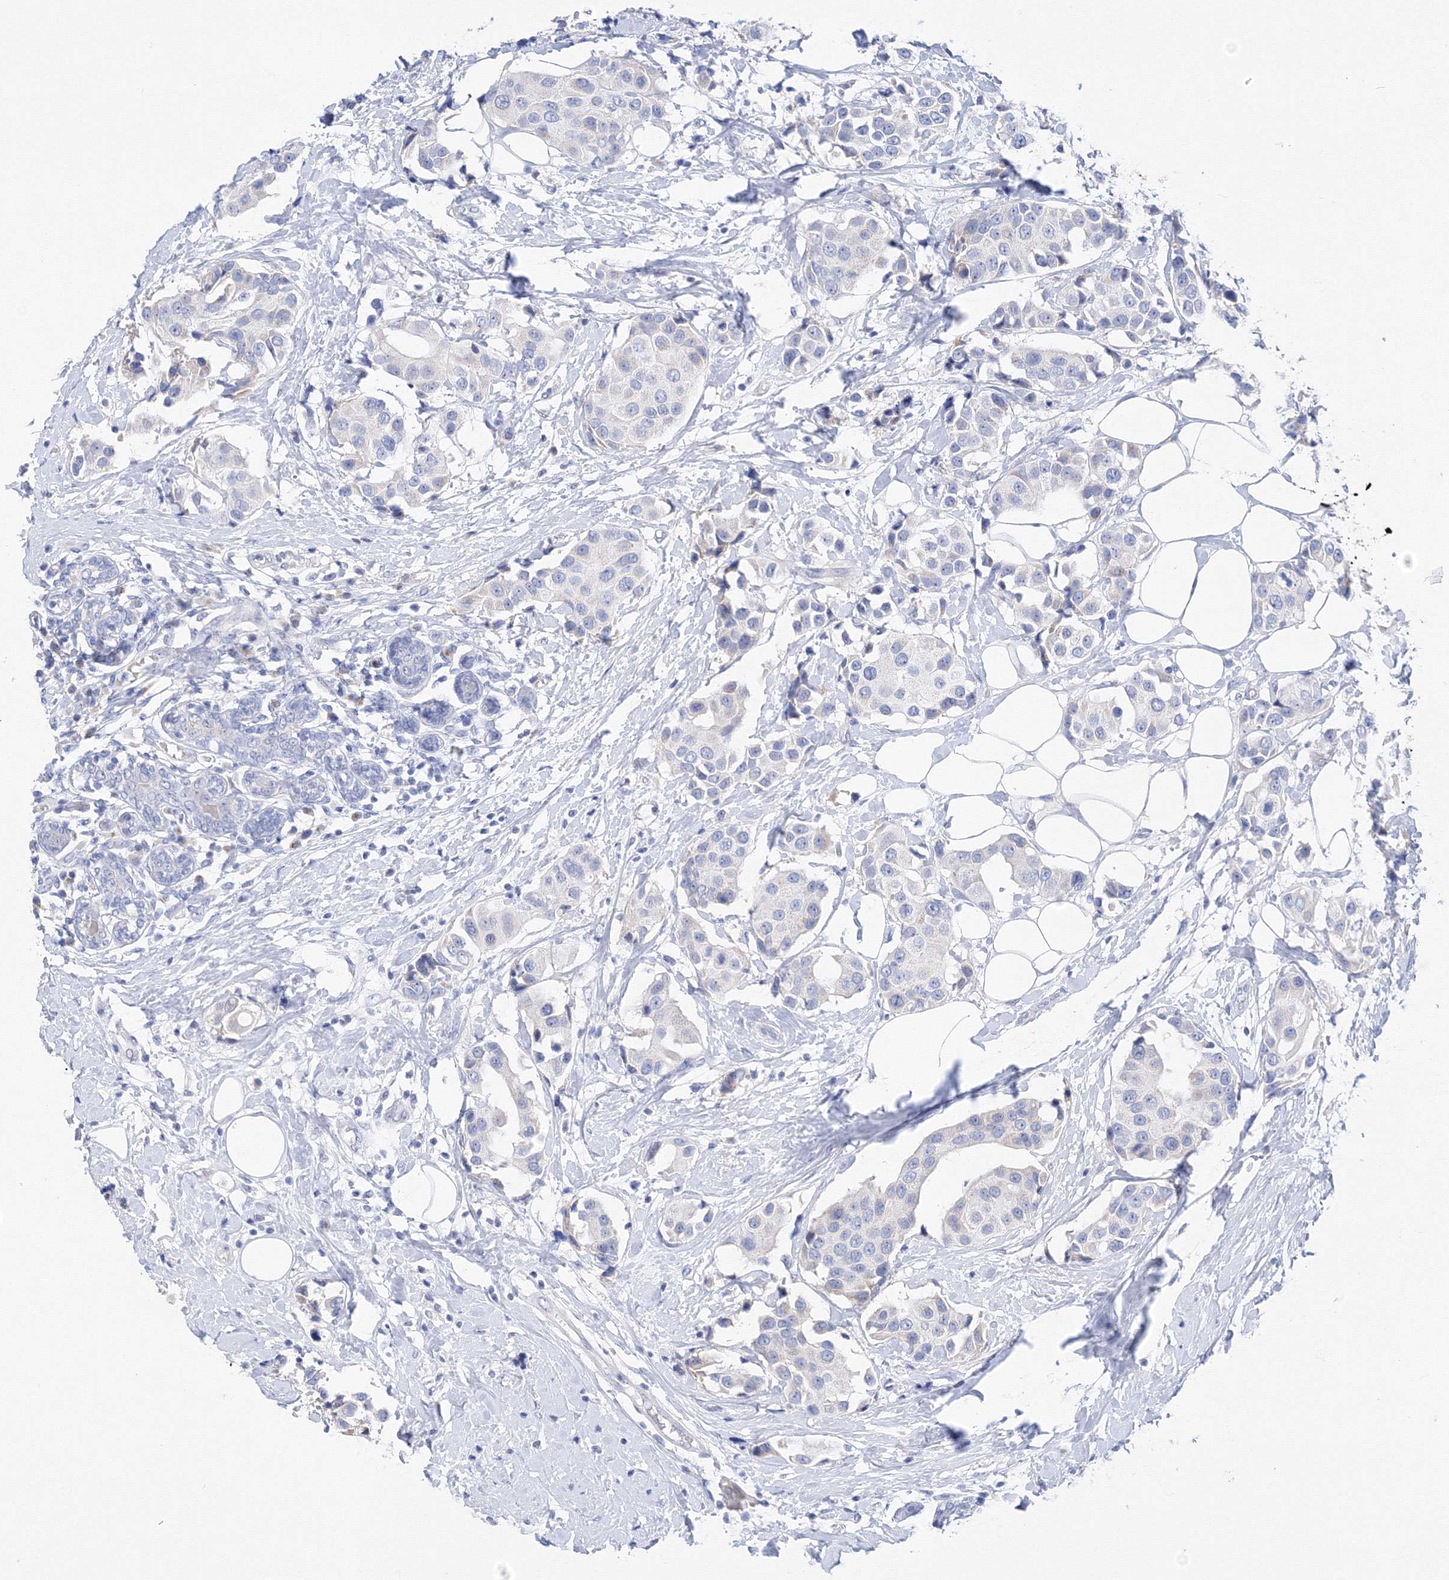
{"staining": {"intensity": "negative", "quantity": "none", "location": "none"}, "tissue": "breast cancer", "cell_type": "Tumor cells", "image_type": "cancer", "snomed": [{"axis": "morphology", "description": "Normal tissue, NOS"}, {"axis": "morphology", "description": "Duct carcinoma"}, {"axis": "topography", "description": "Breast"}], "caption": "A high-resolution micrograph shows immunohistochemistry (IHC) staining of breast cancer, which reveals no significant expression in tumor cells.", "gene": "TAMM41", "patient": {"sex": "female", "age": 39}}